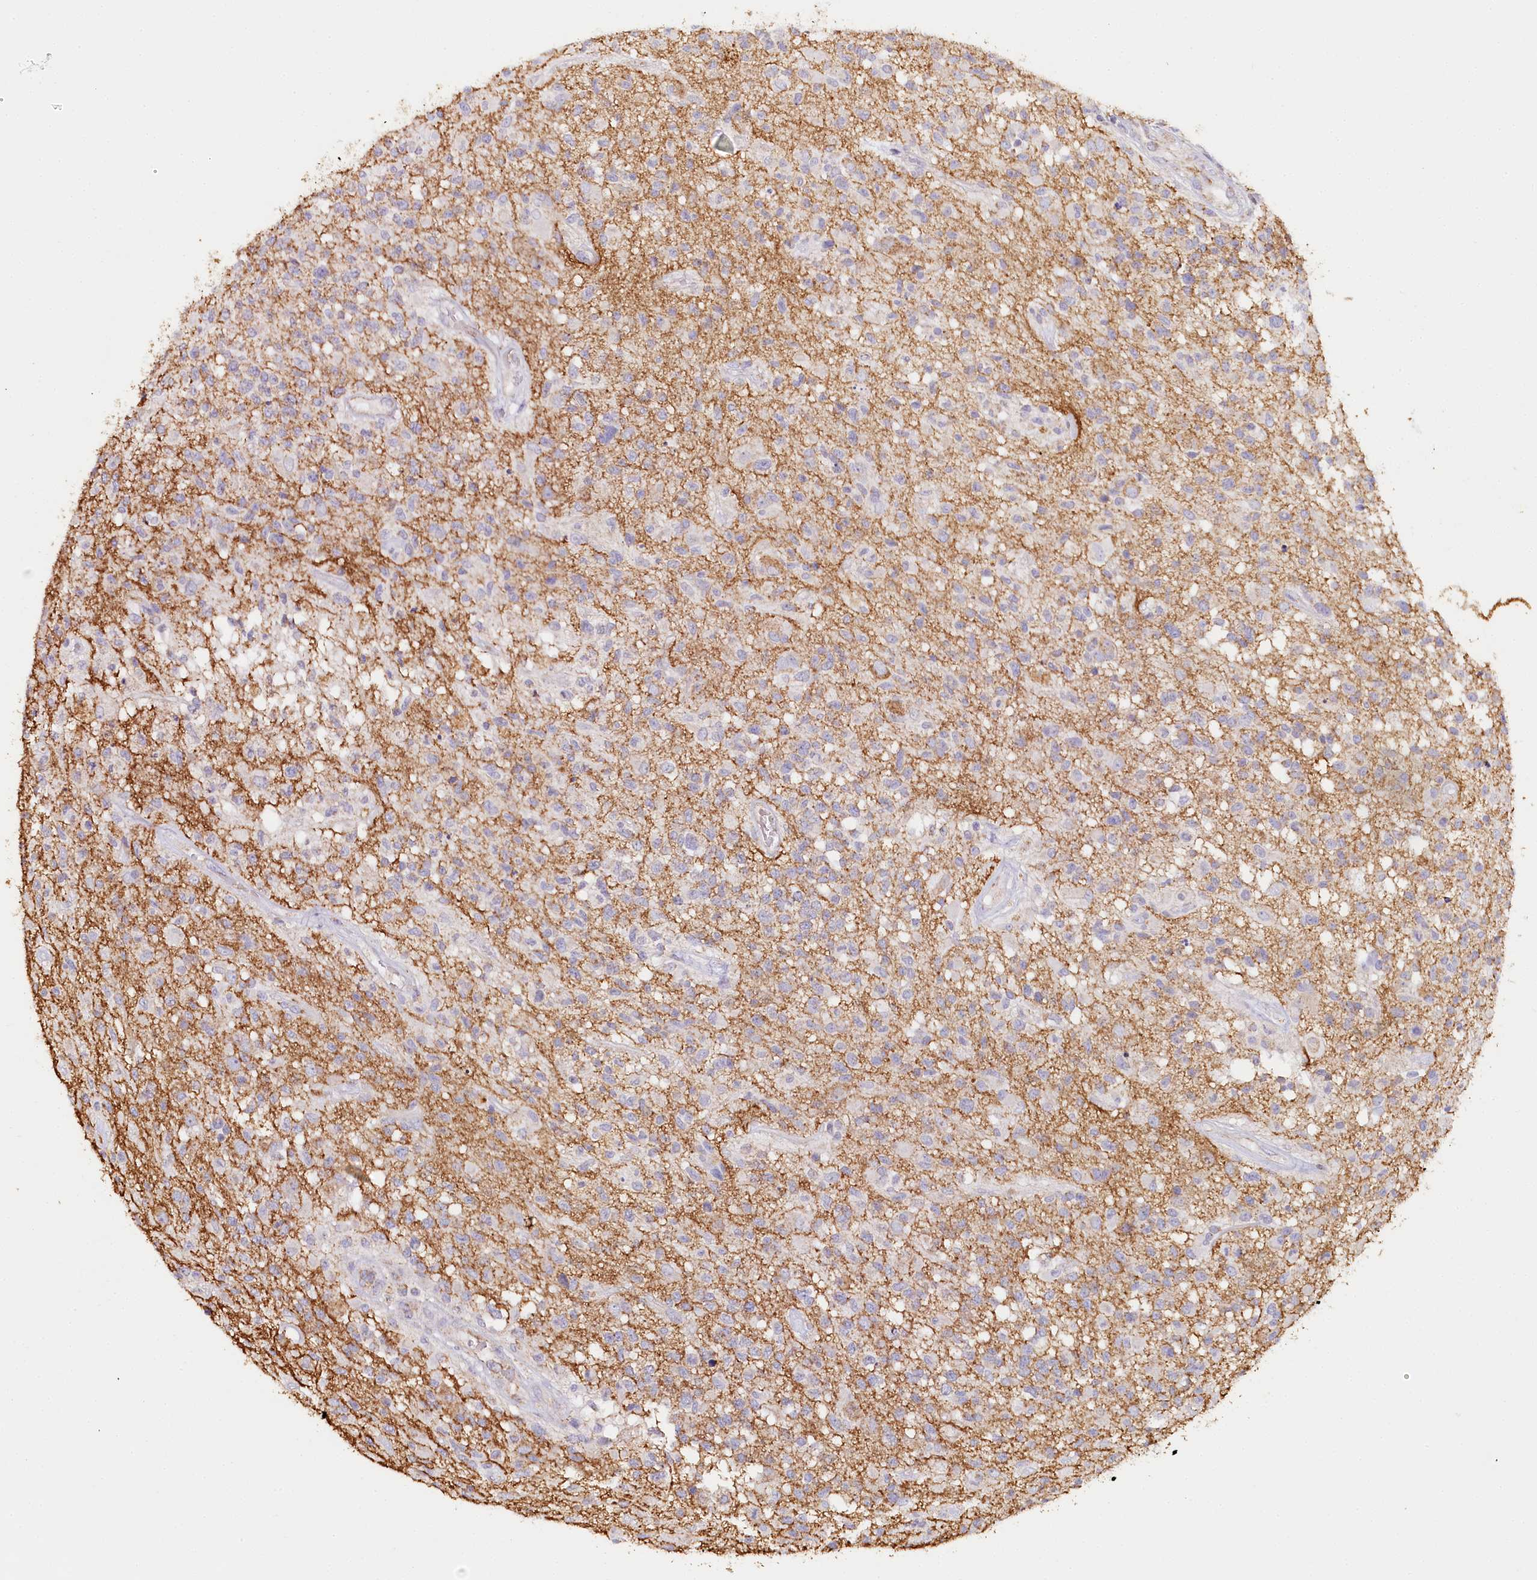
{"staining": {"intensity": "negative", "quantity": "none", "location": "none"}, "tissue": "glioma", "cell_type": "Tumor cells", "image_type": "cancer", "snomed": [{"axis": "morphology", "description": "Glioma, malignant, High grade"}, {"axis": "morphology", "description": "Glioblastoma, NOS"}, {"axis": "topography", "description": "Brain"}], "caption": "Glioblastoma was stained to show a protein in brown. There is no significant staining in tumor cells. The staining is performed using DAB brown chromogen with nuclei counter-stained in using hematoxylin.", "gene": "MMP25", "patient": {"sex": "male", "age": 60}}